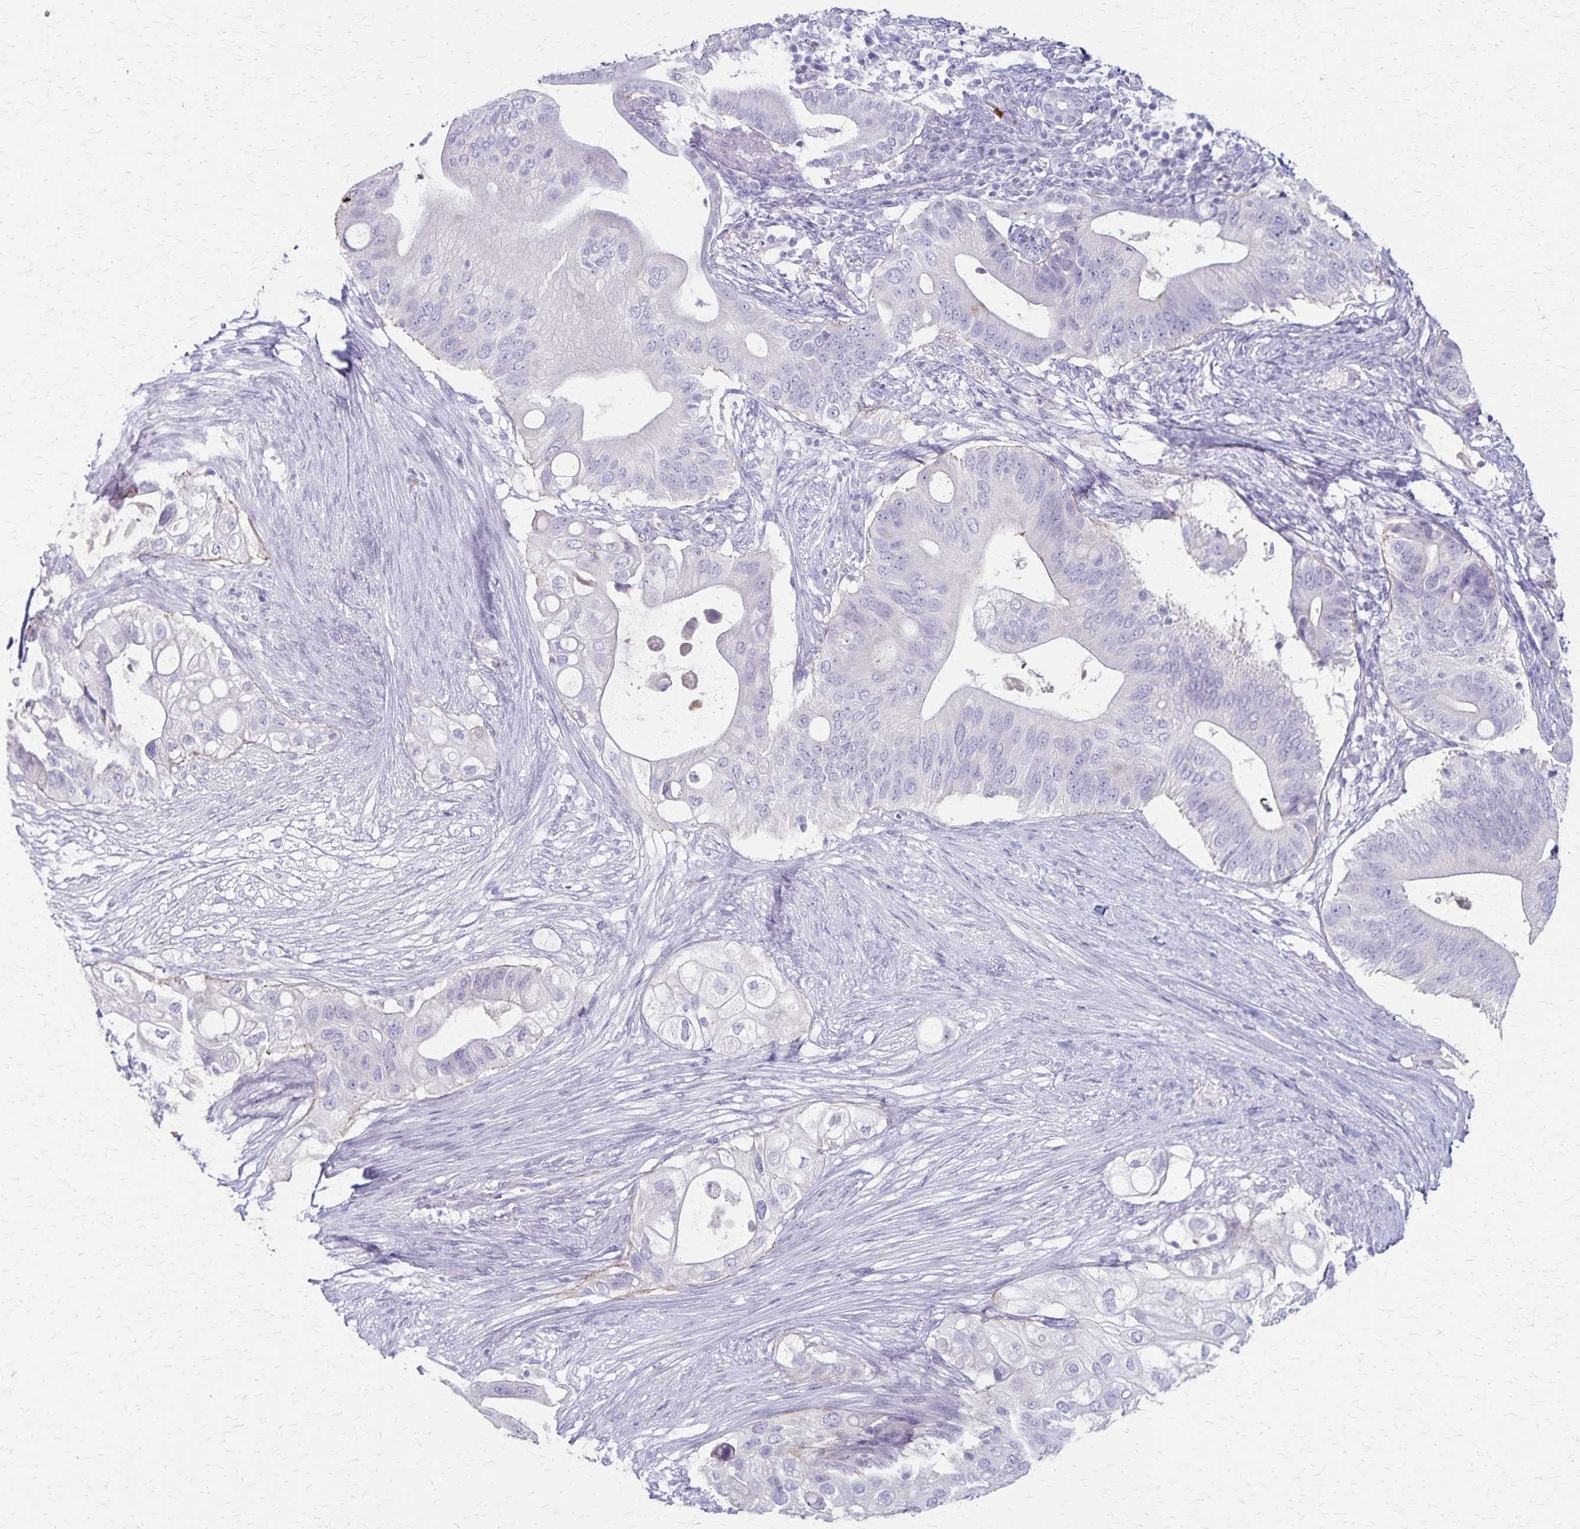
{"staining": {"intensity": "negative", "quantity": "none", "location": "none"}, "tissue": "pancreatic cancer", "cell_type": "Tumor cells", "image_type": "cancer", "snomed": [{"axis": "morphology", "description": "Adenocarcinoma, NOS"}, {"axis": "topography", "description": "Pancreas"}], "caption": "DAB immunohistochemical staining of adenocarcinoma (pancreatic) demonstrates no significant staining in tumor cells.", "gene": "RASL10B", "patient": {"sex": "female", "age": 72}}